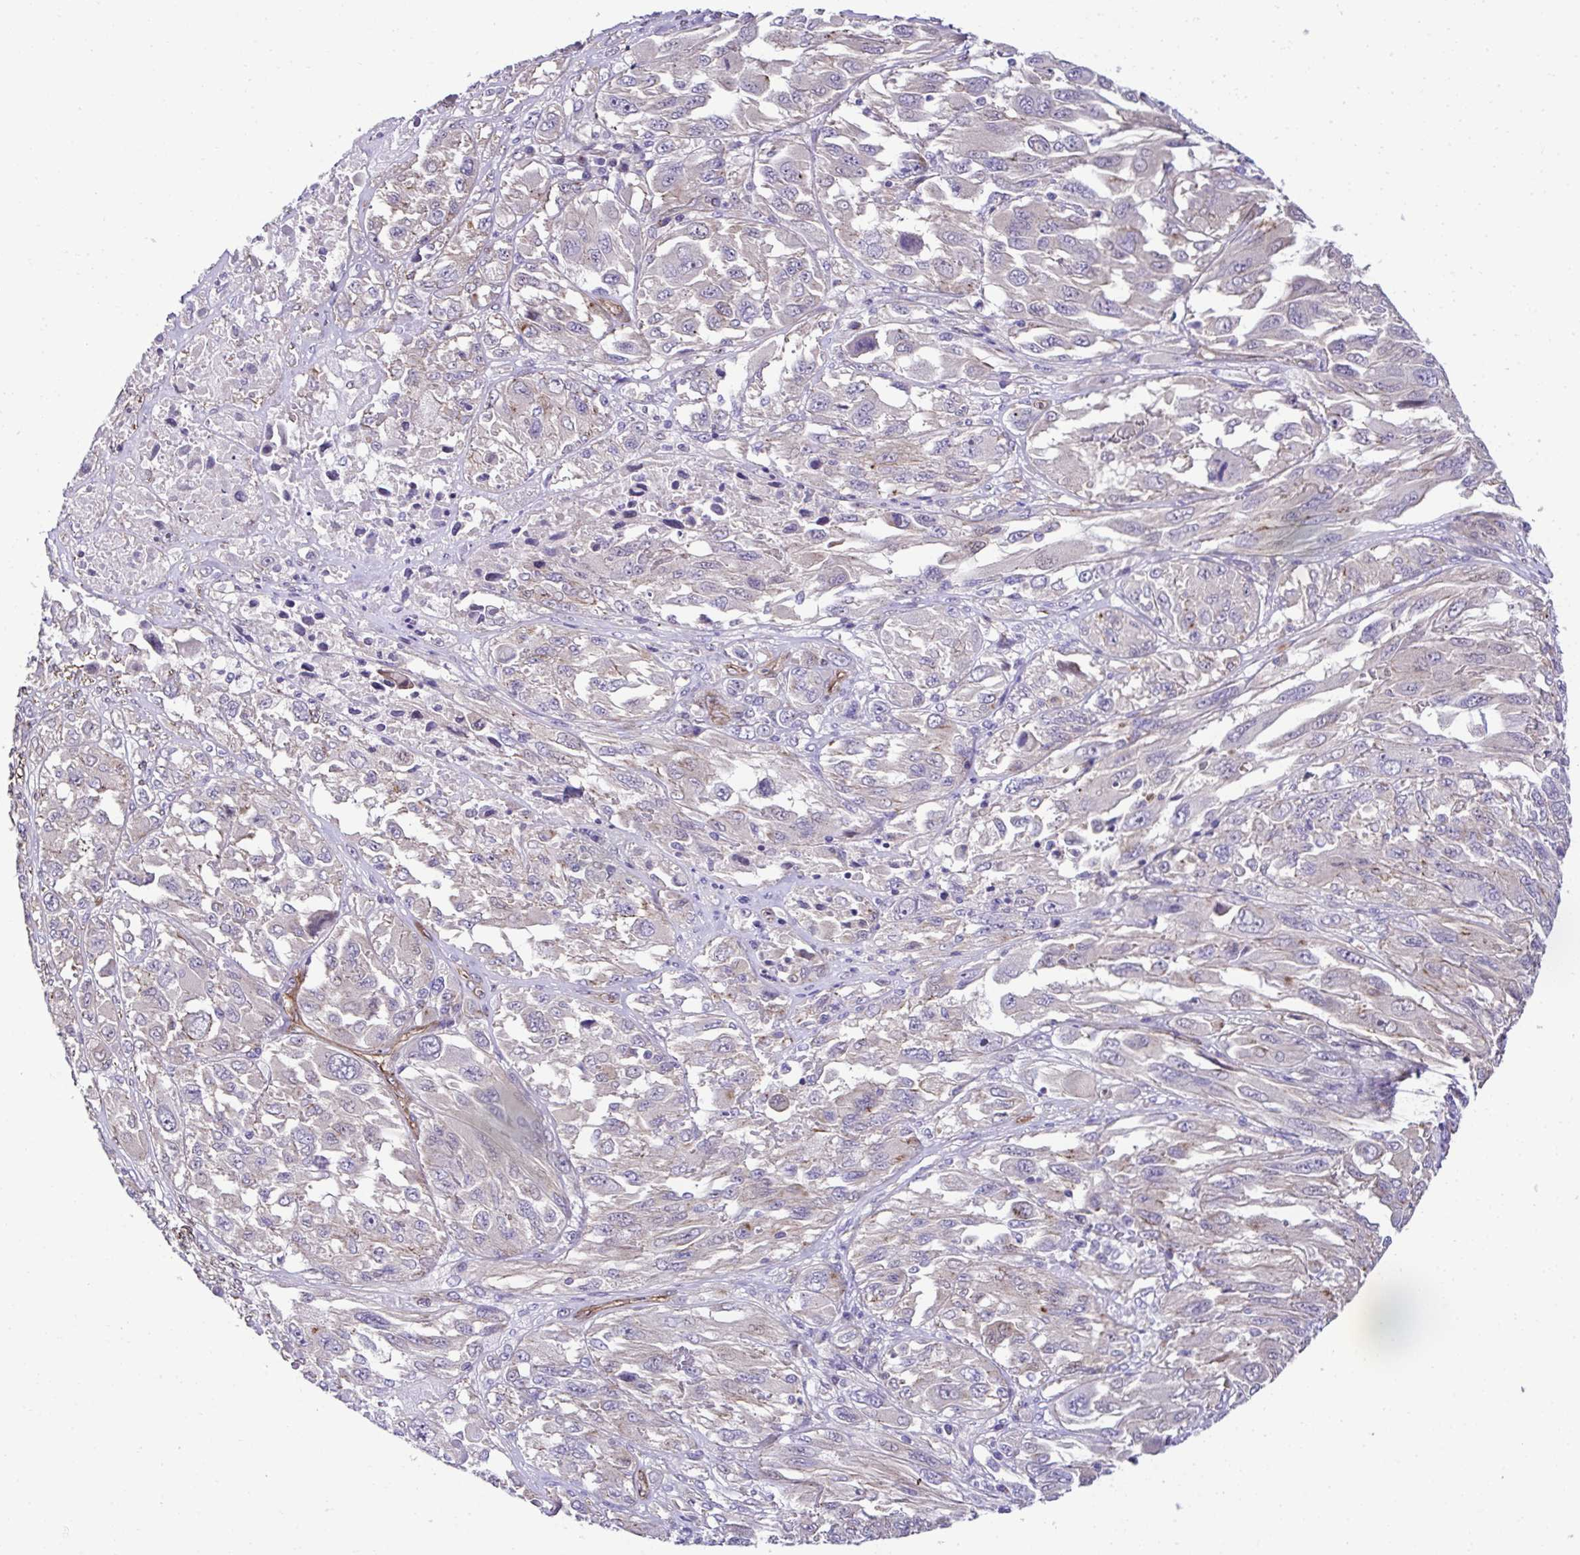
{"staining": {"intensity": "negative", "quantity": "none", "location": "none"}, "tissue": "melanoma", "cell_type": "Tumor cells", "image_type": "cancer", "snomed": [{"axis": "morphology", "description": "Malignant melanoma, NOS"}, {"axis": "topography", "description": "Skin"}], "caption": "An image of human malignant melanoma is negative for staining in tumor cells.", "gene": "TRIM52", "patient": {"sex": "female", "age": 91}}